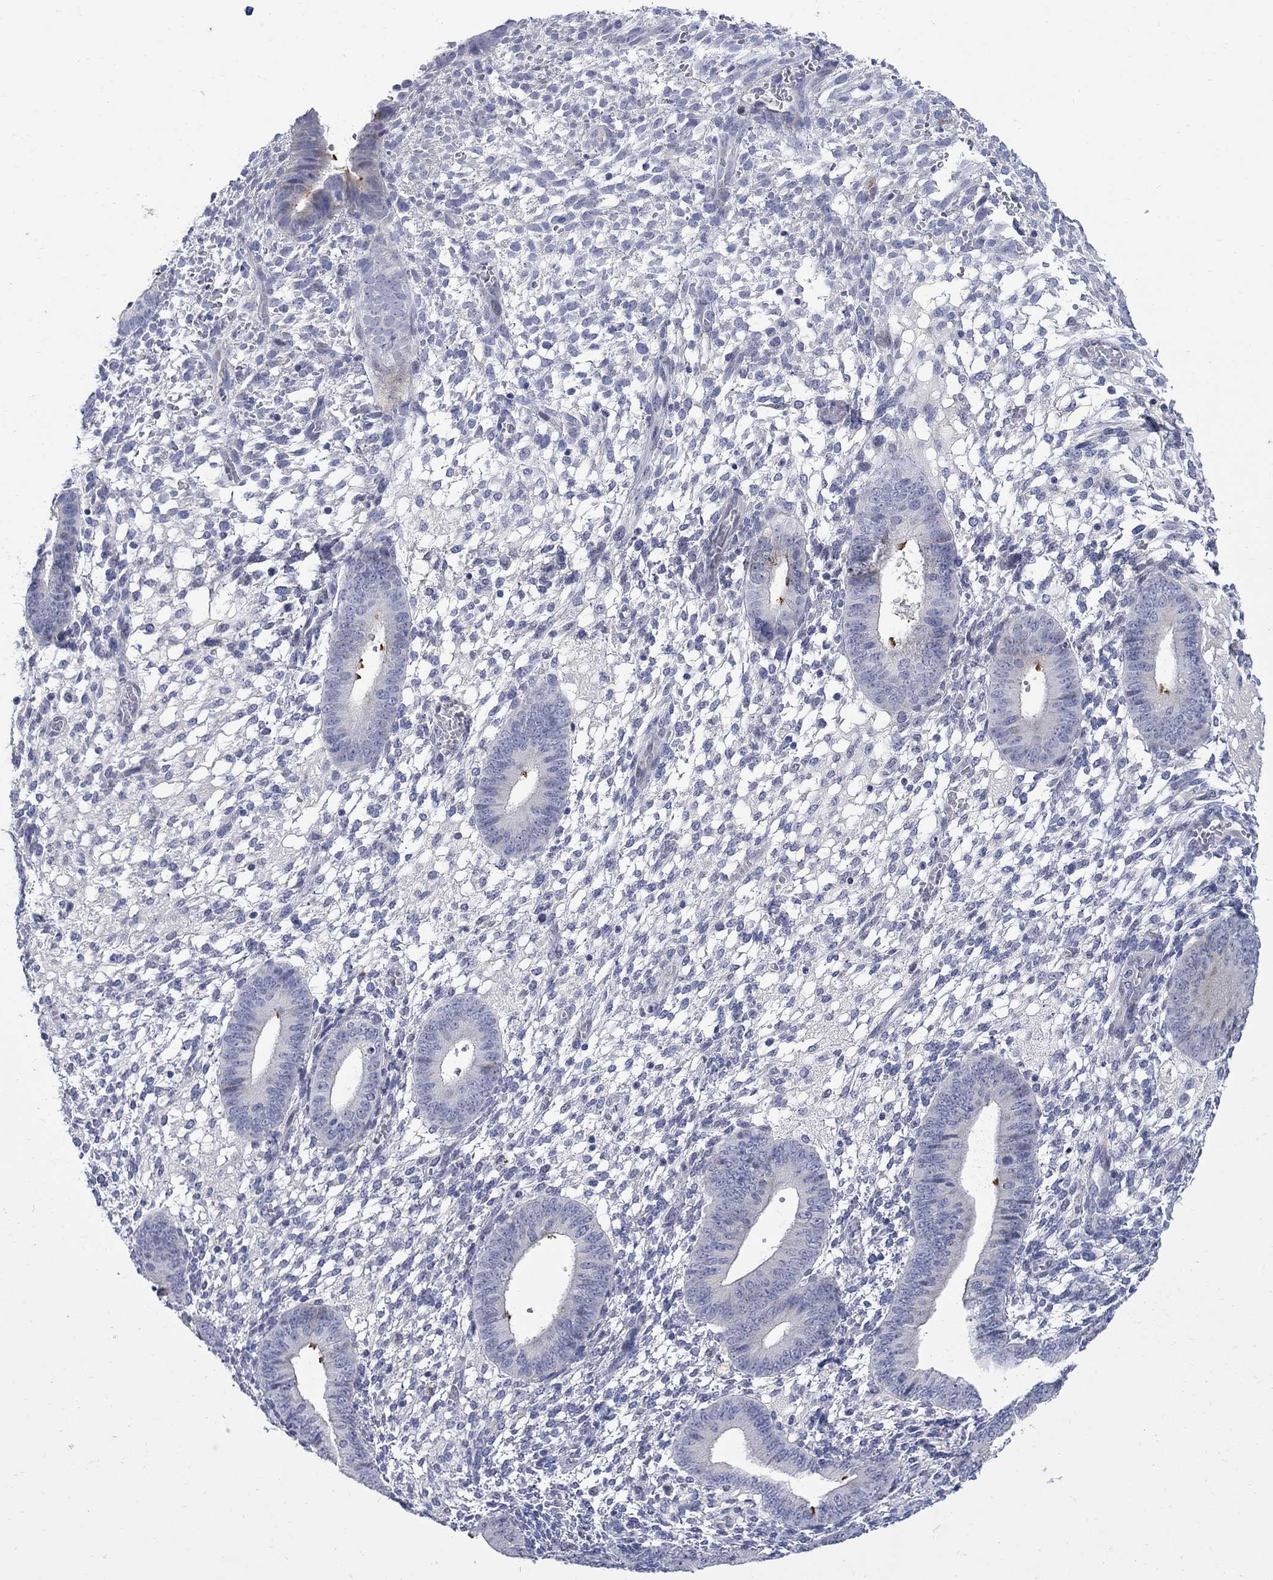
{"staining": {"intensity": "negative", "quantity": "none", "location": "none"}, "tissue": "endometrium", "cell_type": "Cells in endometrial stroma", "image_type": "normal", "snomed": [{"axis": "morphology", "description": "Normal tissue, NOS"}, {"axis": "topography", "description": "Endometrium"}], "caption": "Immunohistochemical staining of normal endometrium demonstrates no significant expression in cells in endometrial stroma. (Immunohistochemistry (ihc), brightfield microscopy, high magnification).", "gene": "DLK1", "patient": {"sex": "female", "age": 39}}